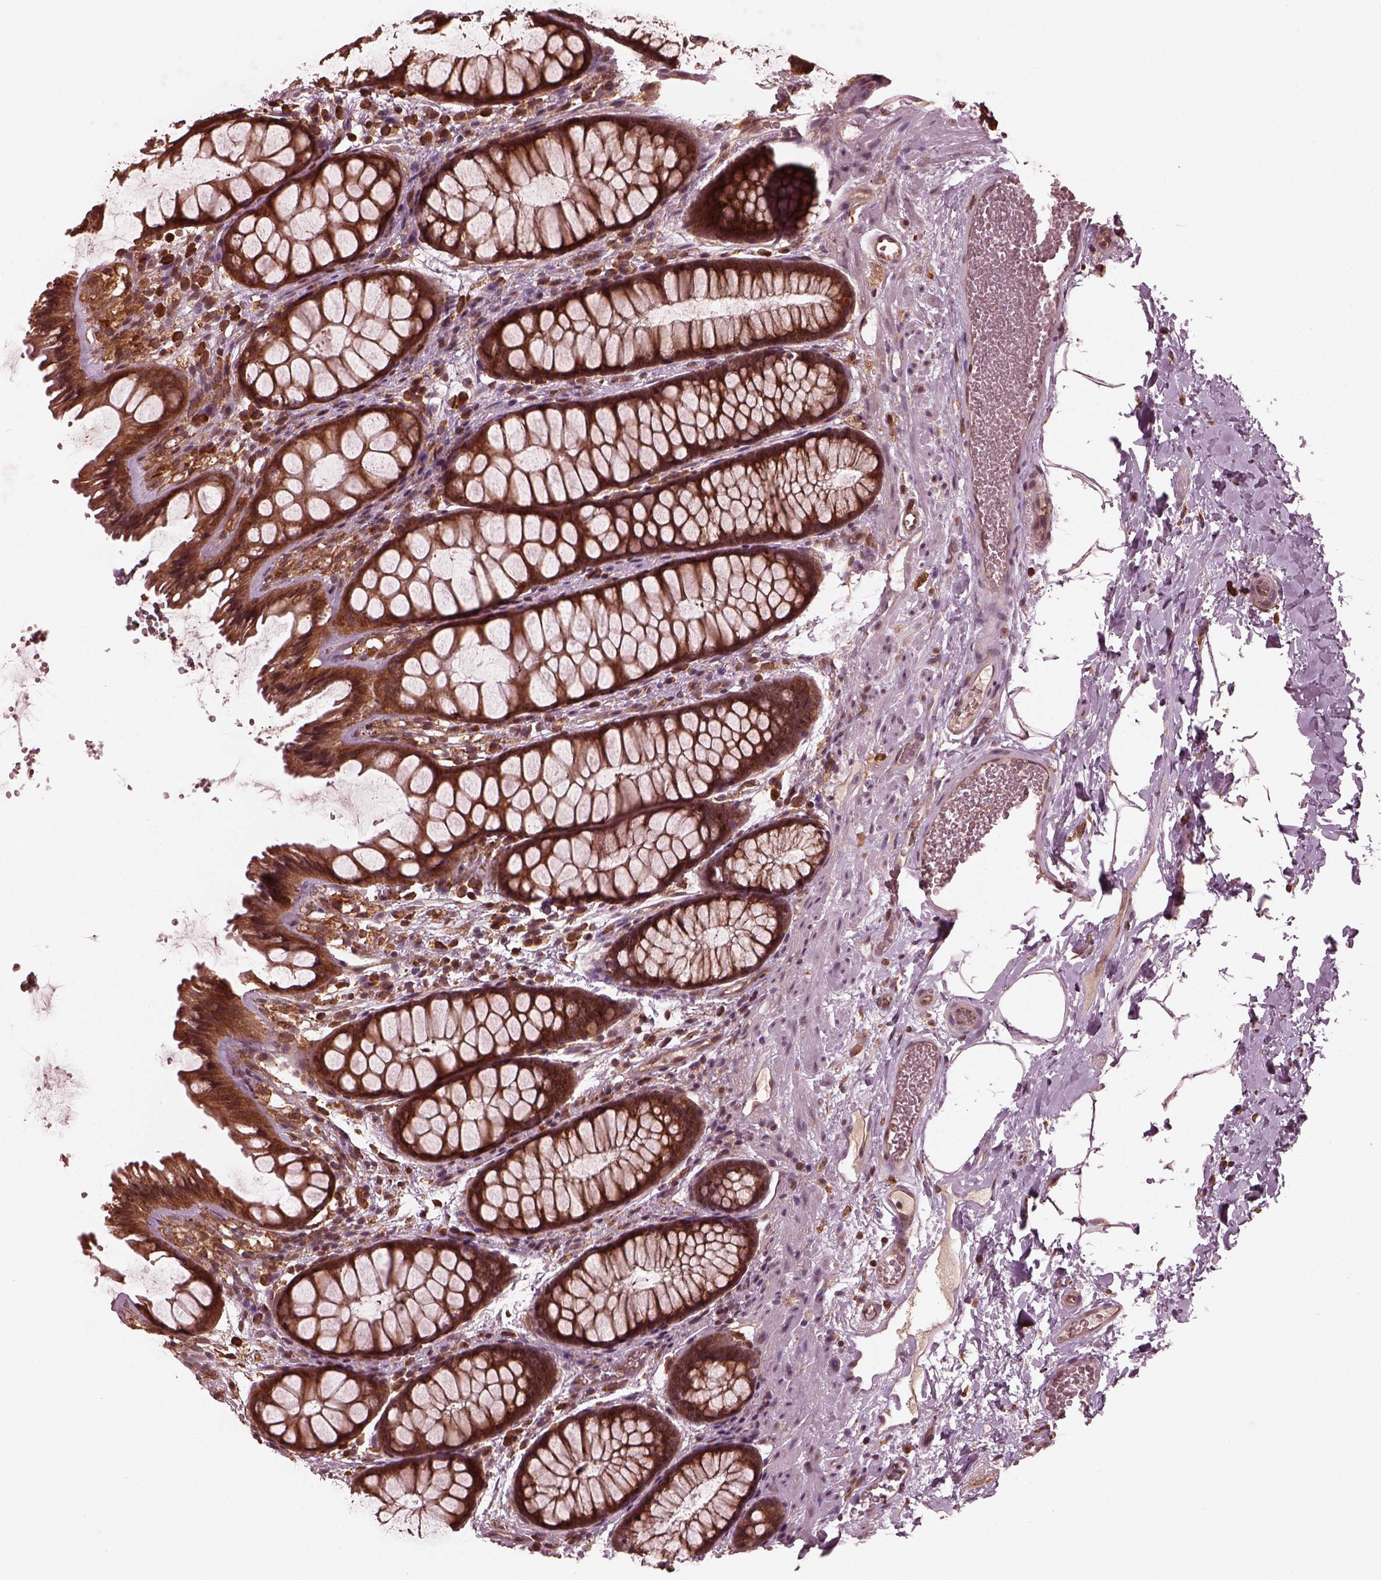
{"staining": {"intensity": "strong", "quantity": ">75%", "location": "cytoplasmic/membranous"}, "tissue": "rectum", "cell_type": "Glandular cells", "image_type": "normal", "snomed": [{"axis": "morphology", "description": "Normal tissue, NOS"}, {"axis": "topography", "description": "Rectum"}], "caption": "Immunohistochemical staining of normal rectum demonstrates >75% levels of strong cytoplasmic/membranous protein positivity in approximately >75% of glandular cells.", "gene": "ZNF292", "patient": {"sex": "female", "age": 62}}